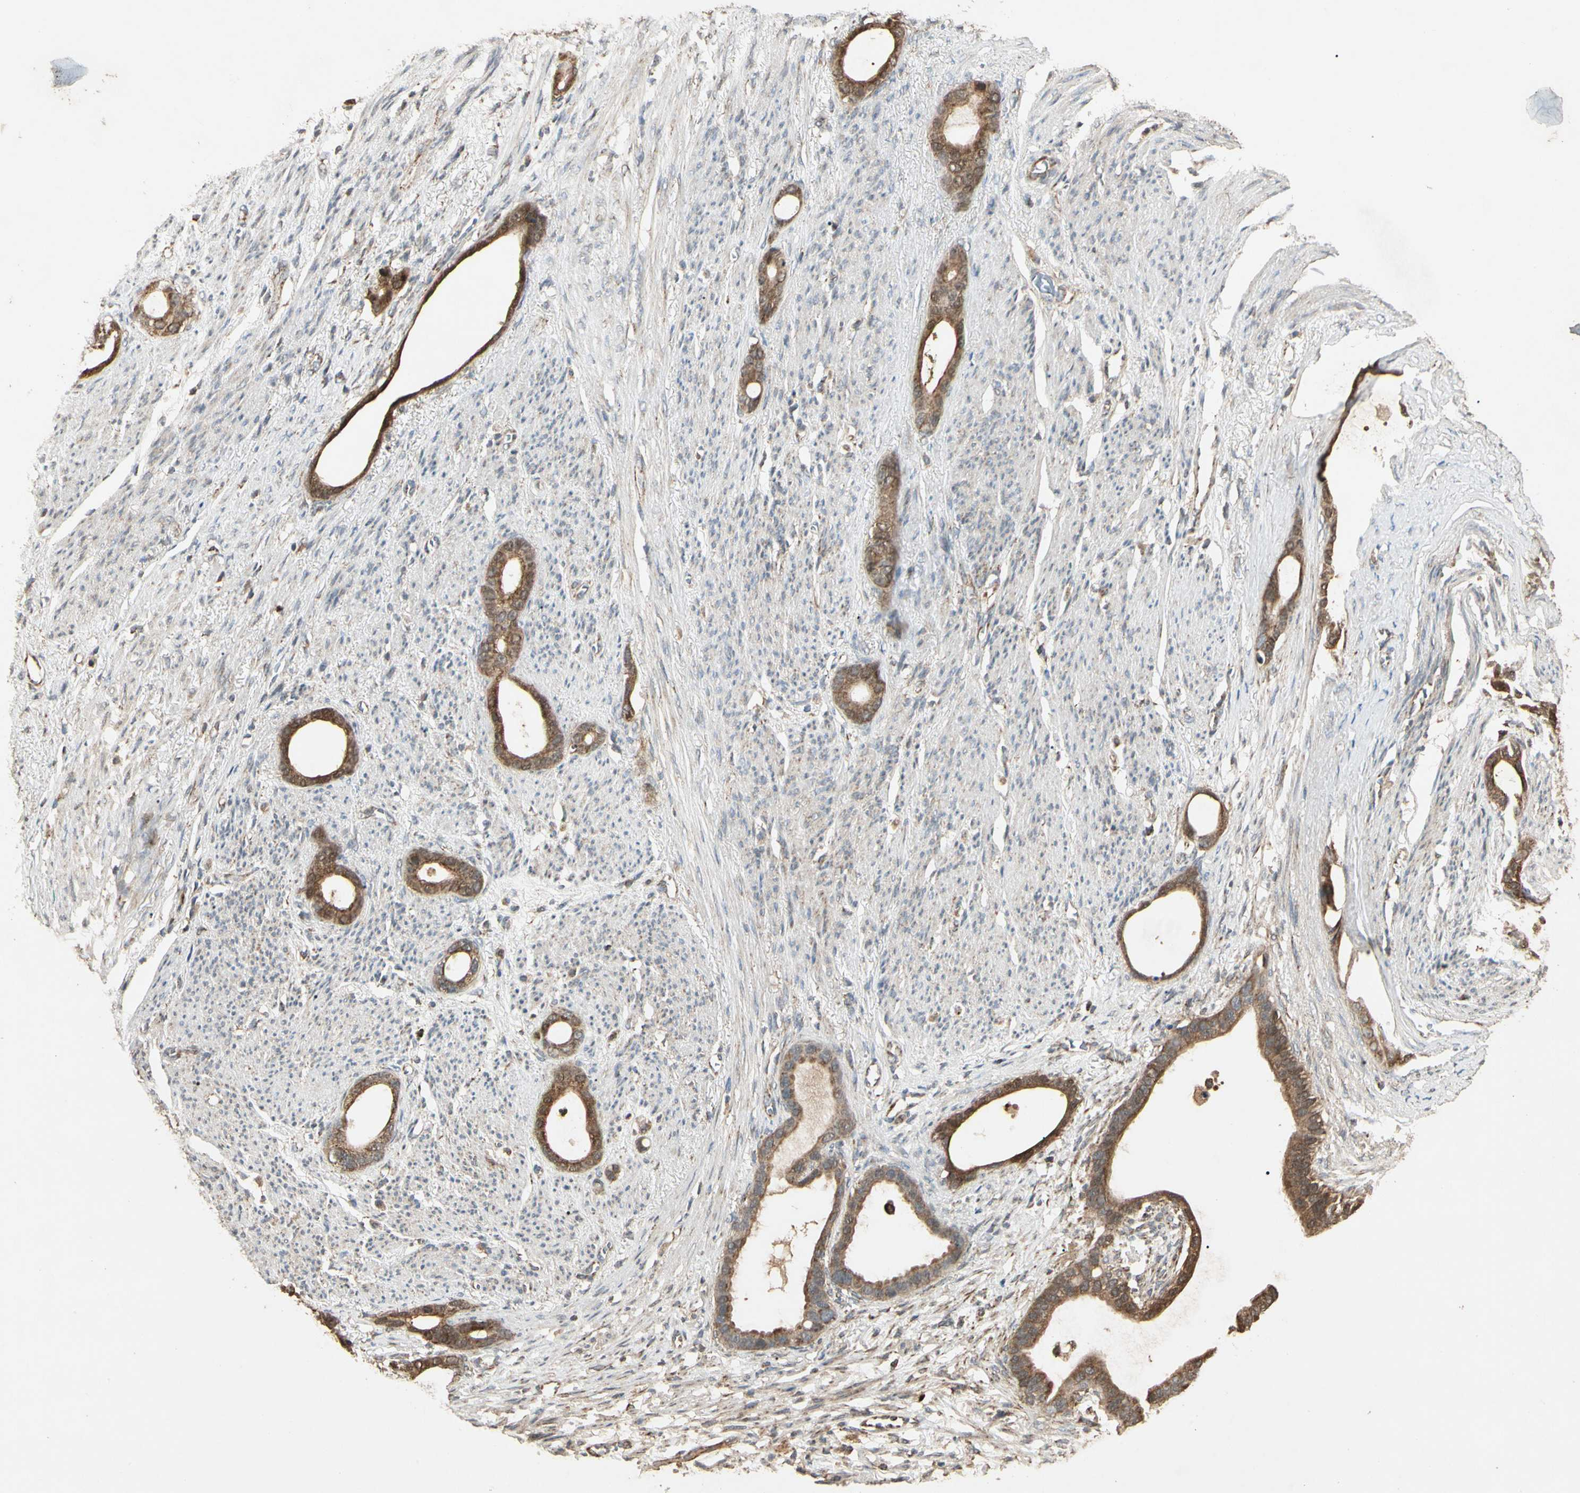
{"staining": {"intensity": "moderate", "quantity": ">75%", "location": "cytoplasmic/membranous"}, "tissue": "stomach cancer", "cell_type": "Tumor cells", "image_type": "cancer", "snomed": [{"axis": "morphology", "description": "Adenocarcinoma, NOS"}, {"axis": "topography", "description": "Stomach"}], "caption": "Protein expression analysis of adenocarcinoma (stomach) reveals moderate cytoplasmic/membranous expression in about >75% of tumor cells.", "gene": "PRDX5", "patient": {"sex": "female", "age": 75}}